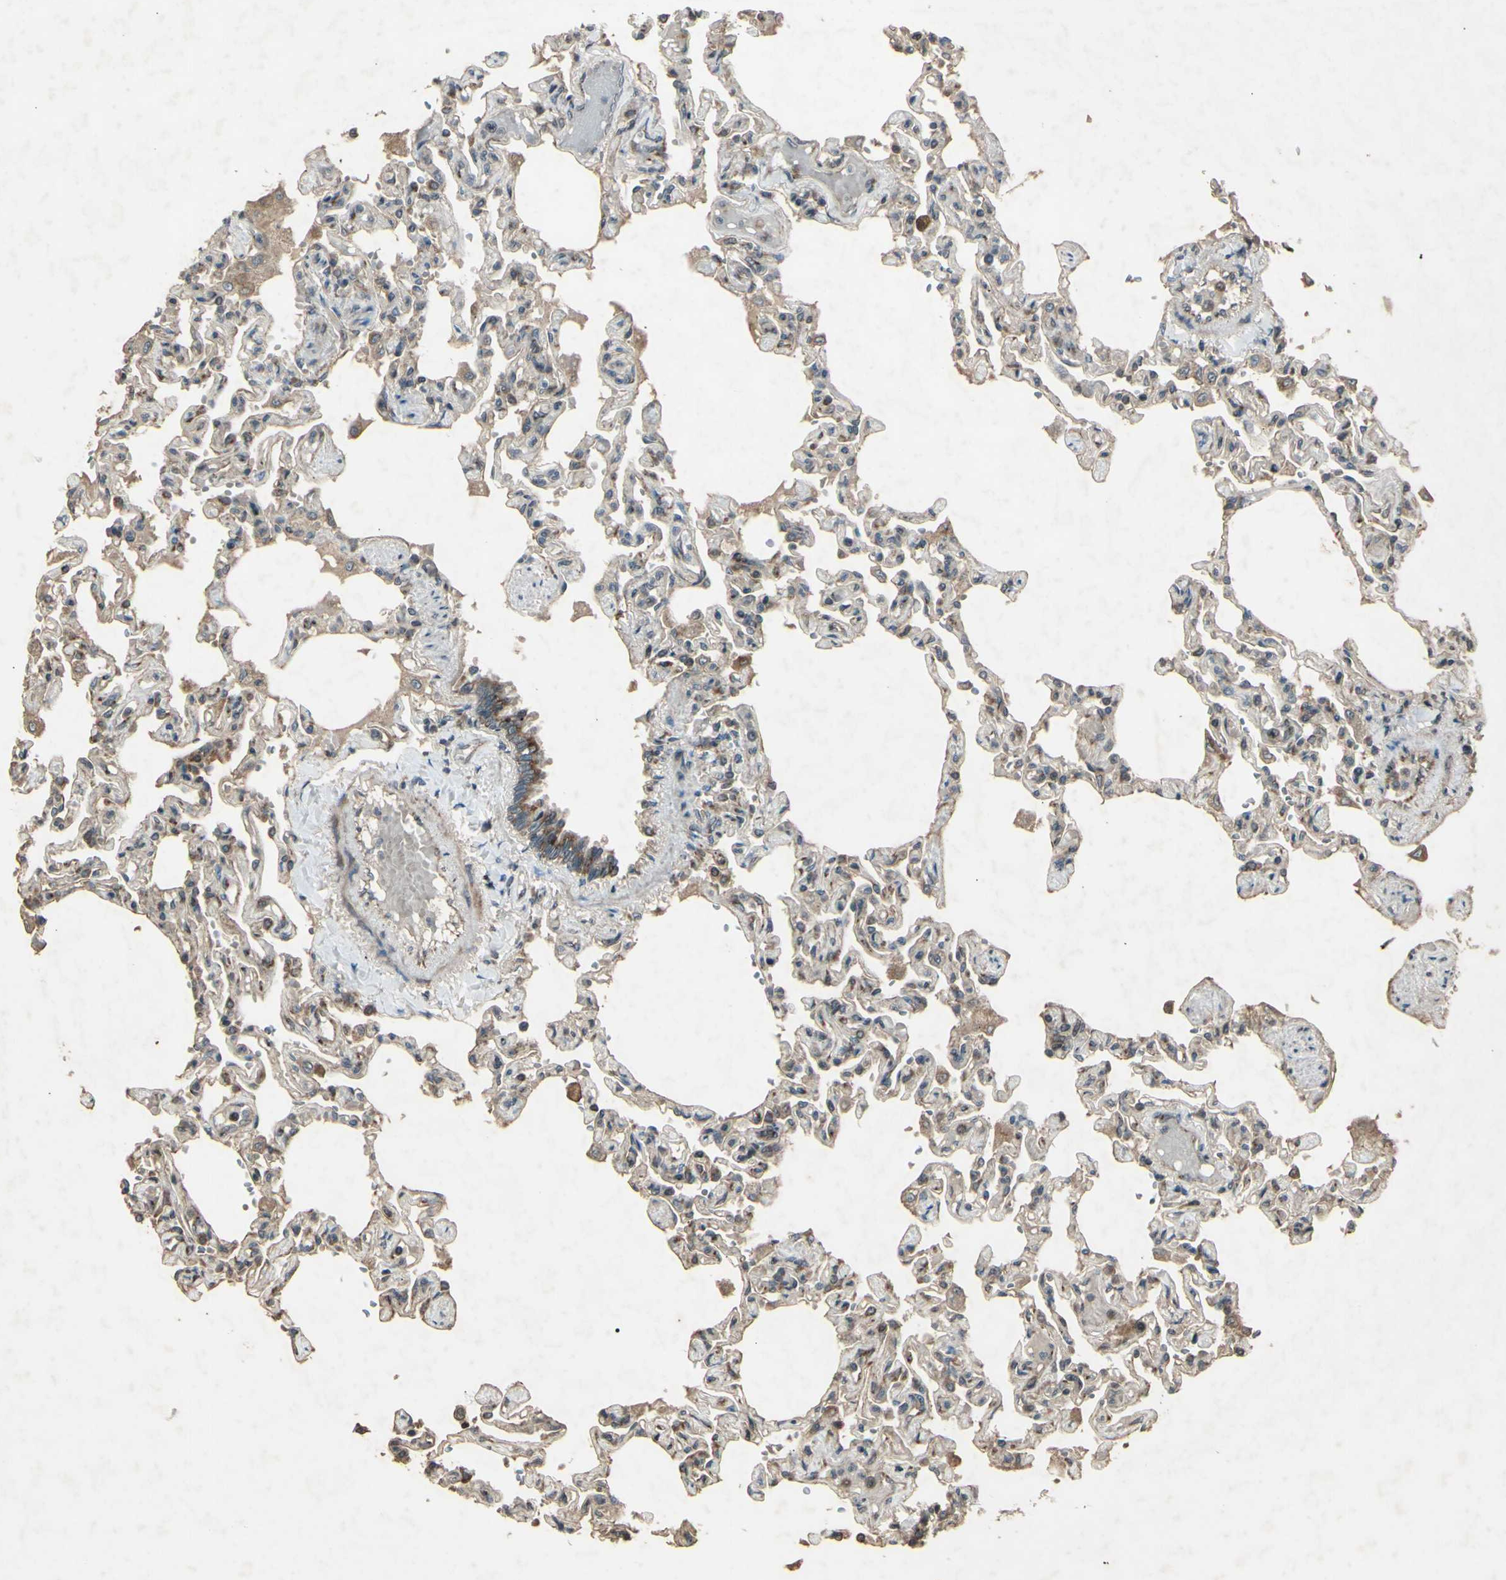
{"staining": {"intensity": "moderate", "quantity": ">75%", "location": "cytoplasmic/membranous"}, "tissue": "lung", "cell_type": "Alveolar cells", "image_type": "normal", "snomed": [{"axis": "morphology", "description": "Normal tissue, NOS"}, {"axis": "topography", "description": "Lung"}], "caption": "This micrograph shows immunohistochemistry staining of unremarkable lung, with medium moderate cytoplasmic/membranous positivity in about >75% of alveolar cells.", "gene": "AP1G1", "patient": {"sex": "male", "age": 21}}